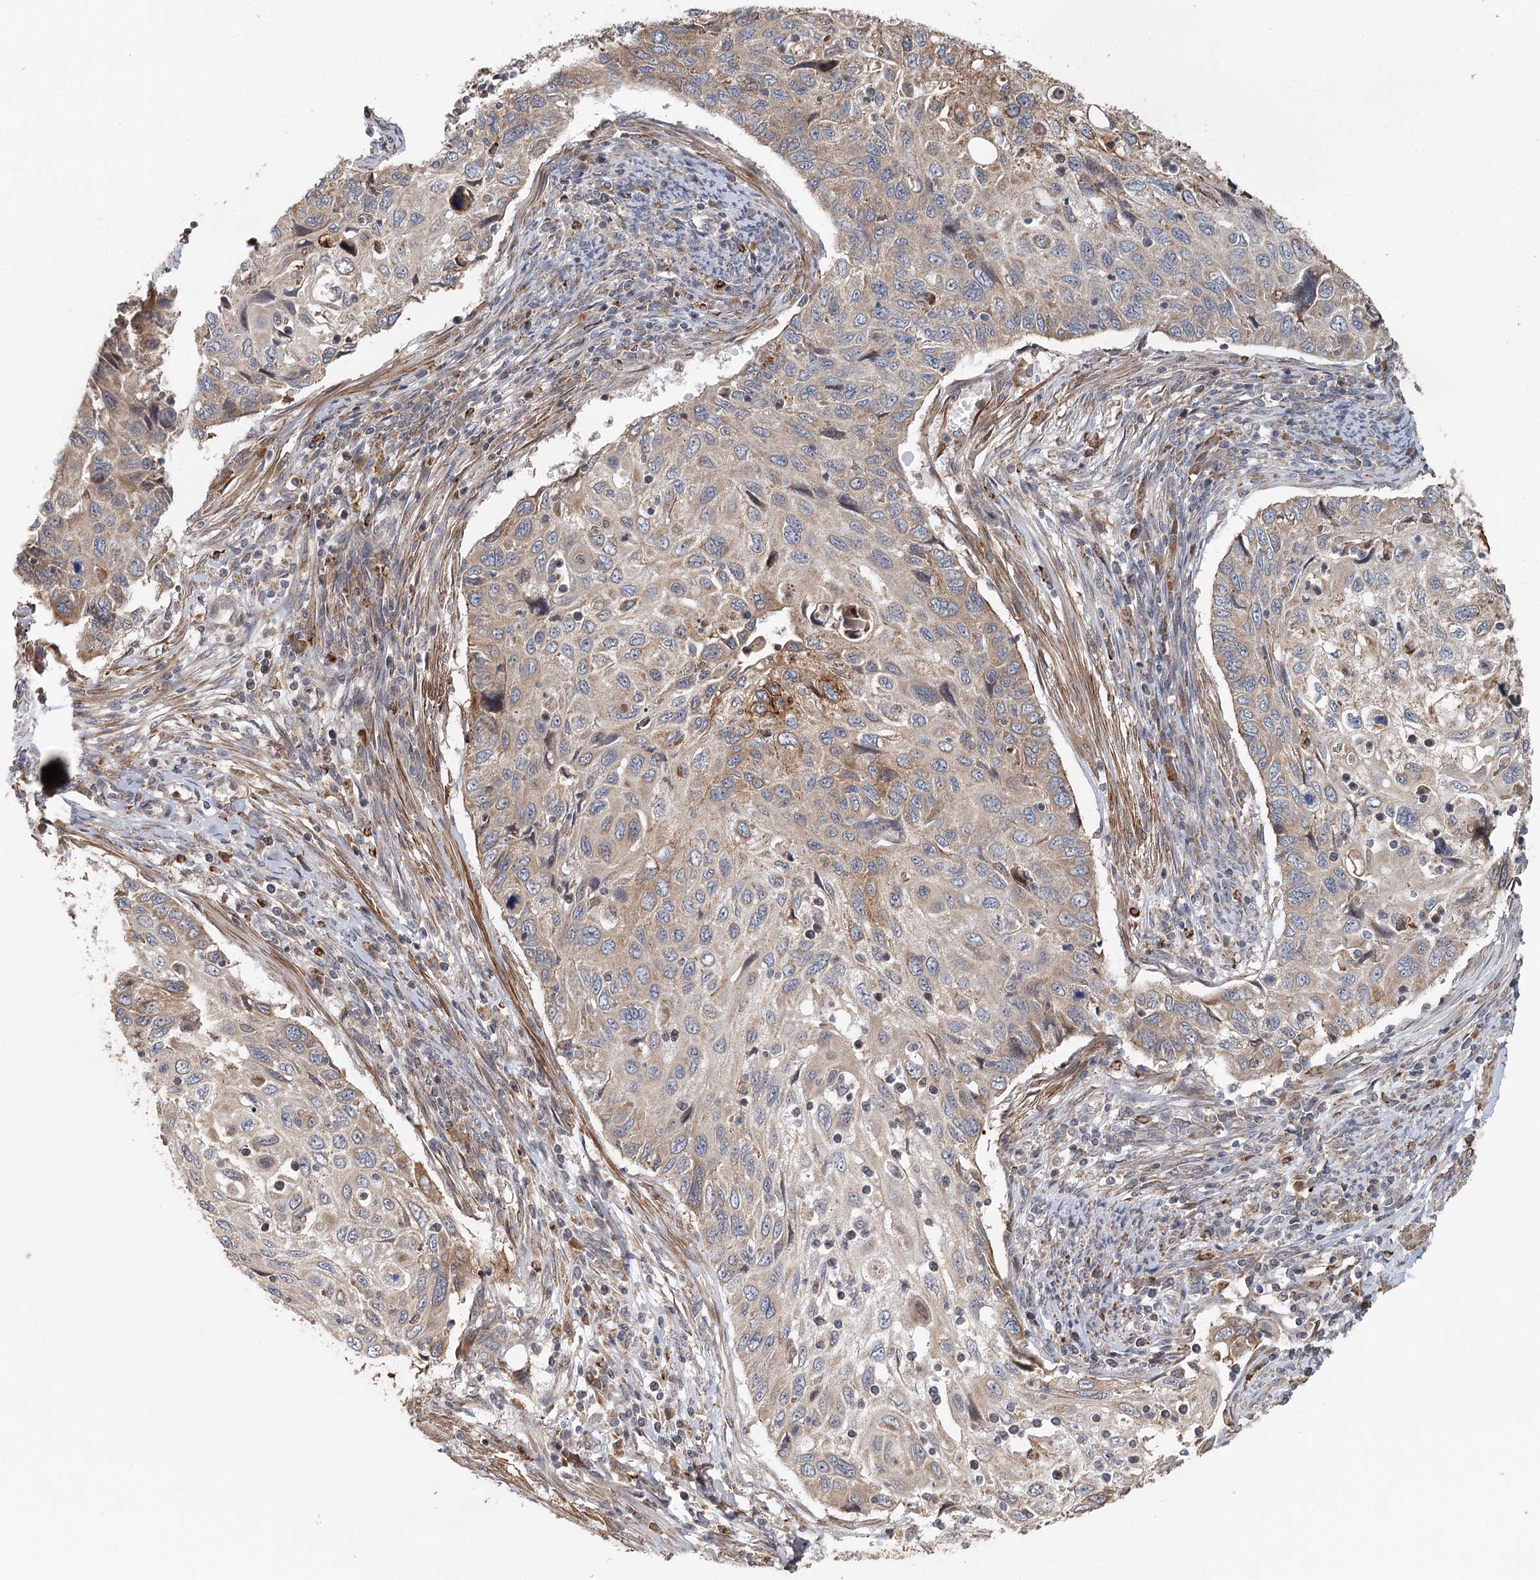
{"staining": {"intensity": "weak", "quantity": "25%-75%", "location": "cytoplasmic/membranous"}, "tissue": "cervical cancer", "cell_type": "Tumor cells", "image_type": "cancer", "snomed": [{"axis": "morphology", "description": "Squamous cell carcinoma, NOS"}, {"axis": "topography", "description": "Cervix"}], "caption": "Protein analysis of cervical cancer tissue demonstrates weak cytoplasmic/membranous expression in approximately 25%-75% of tumor cells.", "gene": "RNF111", "patient": {"sex": "female", "age": 70}}